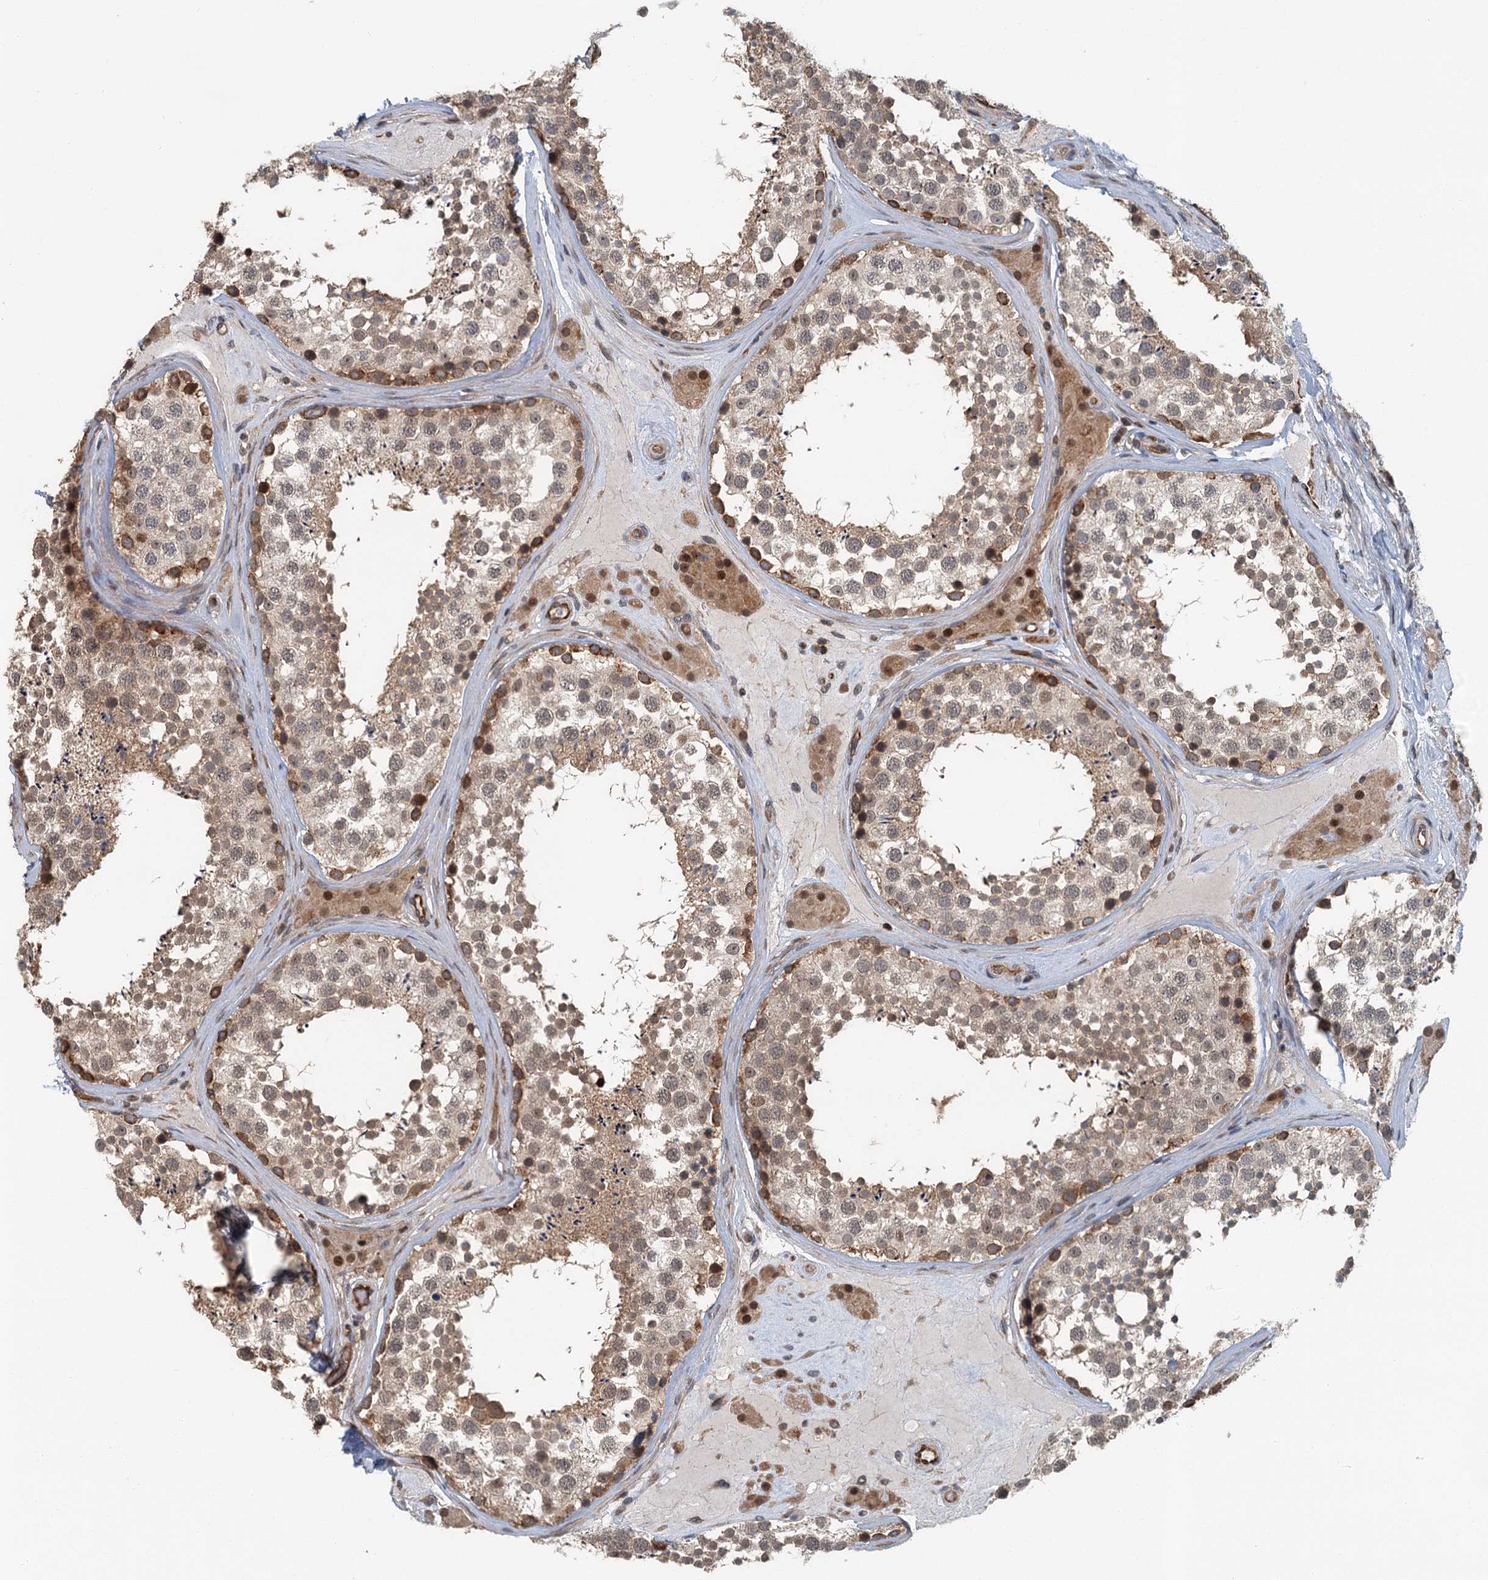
{"staining": {"intensity": "strong", "quantity": "25%-75%", "location": "cytoplasmic/membranous,nuclear"}, "tissue": "testis", "cell_type": "Cells in seminiferous ducts", "image_type": "normal", "snomed": [{"axis": "morphology", "description": "Normal tissue, NOS"}, {"axis": "topography", "description": "Testis"}], "caption": "Immunohistochemistry image of normal testis: testis stained using immunohistochemistry (IHC) displays high levels of strong protein expression localized specifically in the cytoplasmic/membranous,nuclear of cells in seminiferous ducts, appearing as a cytoplasmic/membranous,nuclear brown color.", "gene": "ZNF527", "patient": {"sex": "male", "age": 46}}